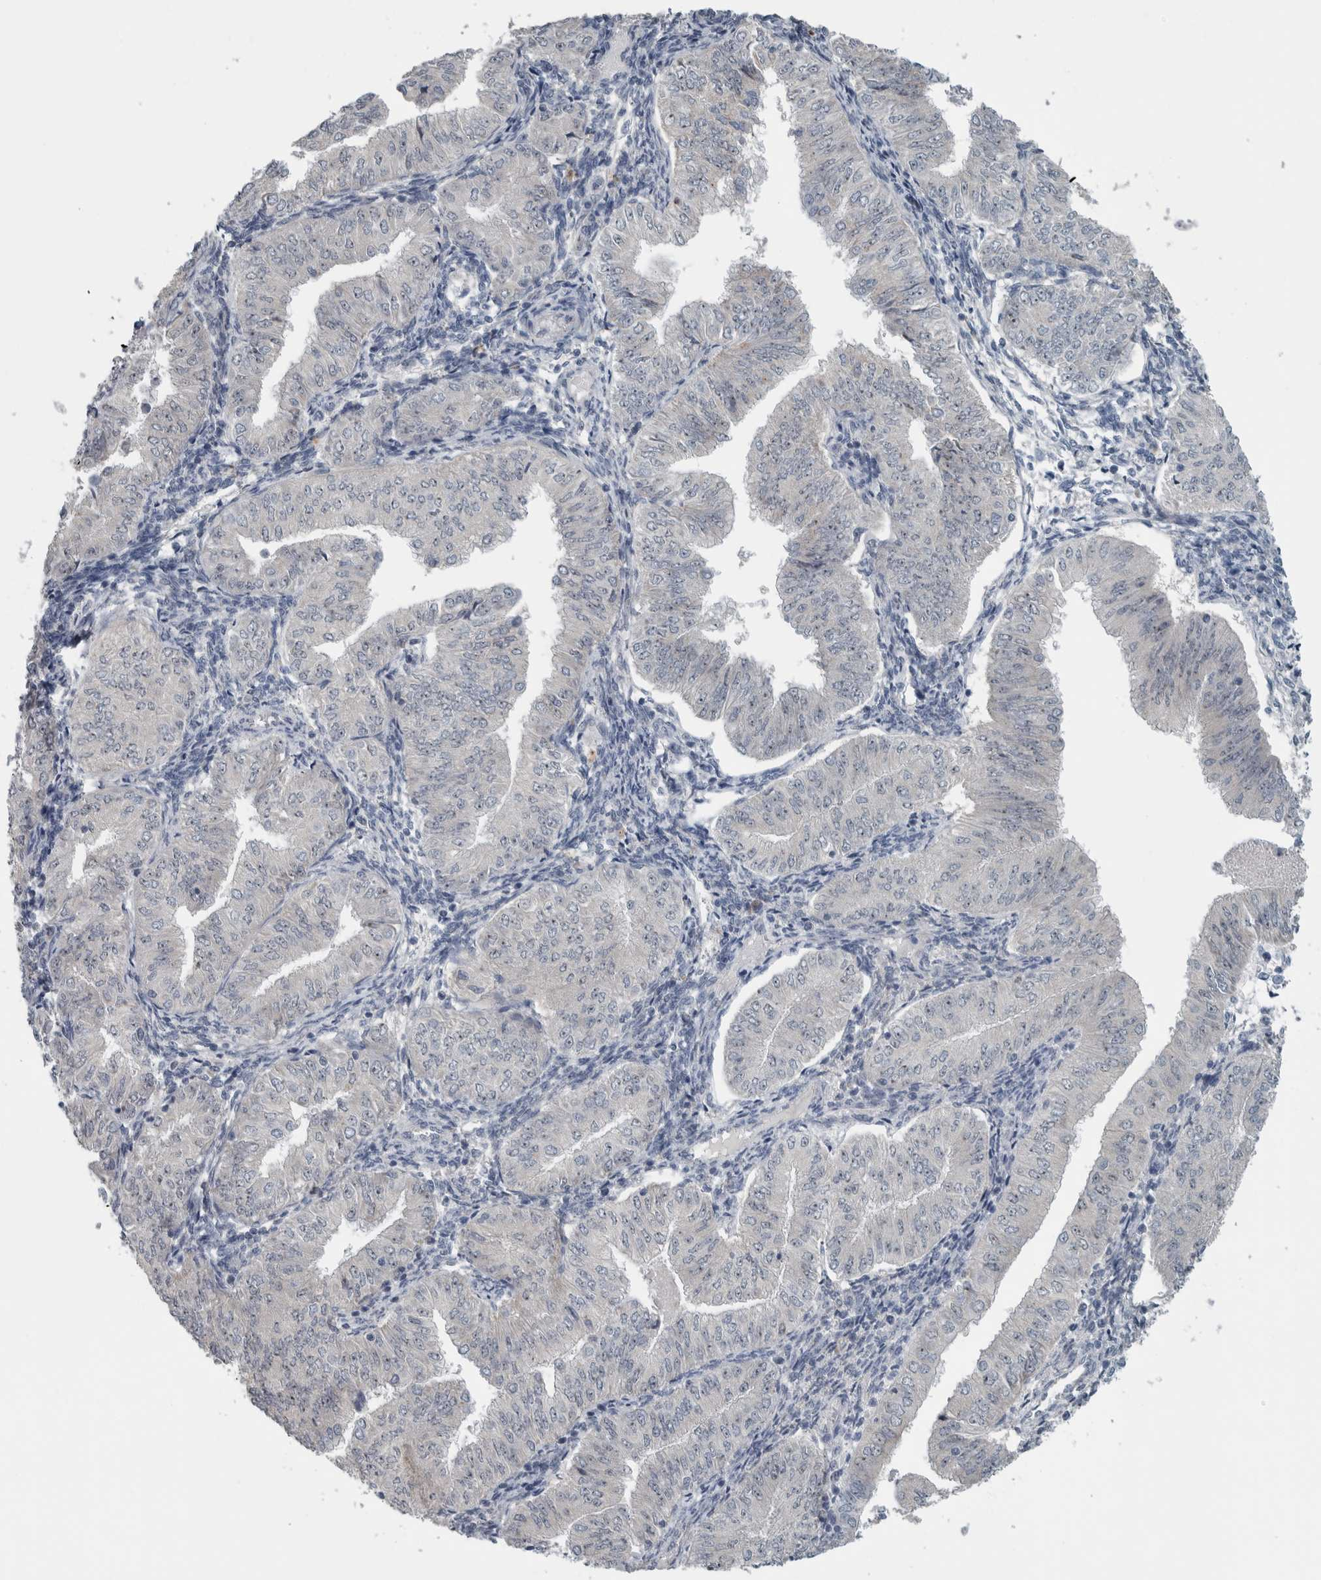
{"staining": {"intensity": "negative", "quantity": "none", "location": "none"}, "tissue": "endometrial cancer", "cell_type": "Tumor cells", "image_type": "cancer", "snomed": [{"axis": "morphology", "description": "Normal tissue, NOS"}, {"axis": "morphology", "description": "Adenocarcinoma, NOS"}, {"axis": "topography", "description": "Endometrium"}], "caption": "Tumor cells show no significant protein staining in endometrial cancer. (DAB IHC with hematoxylin counter stain).", "gene": "UTP6", "patient": {"sex": "female", "age": 53}}